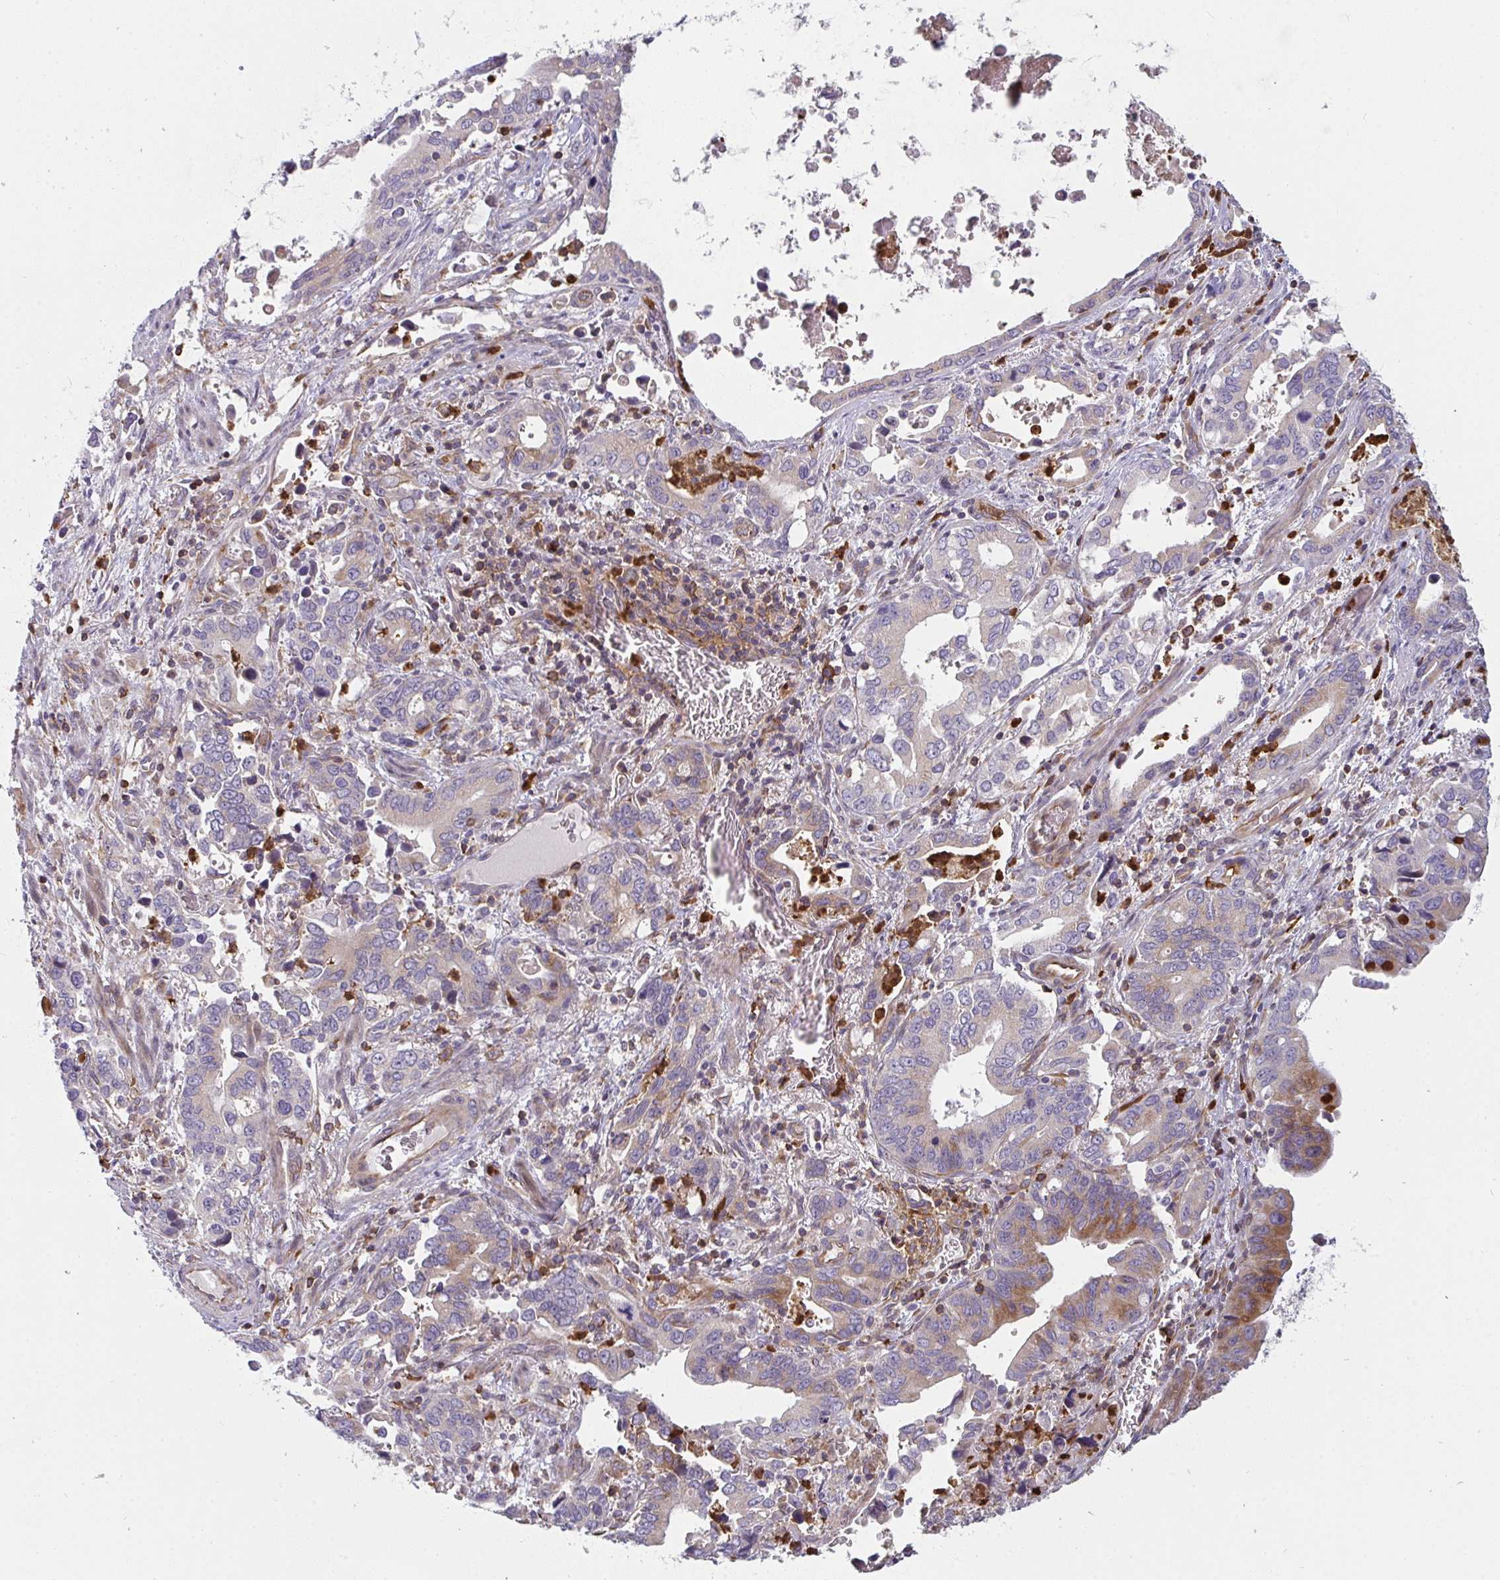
{"staining": {"intensity": "moderate", "quantity": "<25%", "location": "cytoplasmic/membranous"}, "tissue": "stomach cancer", "cell_type": "Tumor cells", "image_type": "cancer", "snomed": [{"axis": "morphology", "description": "Adenocarcinoma, NOS"}, {"axis": "topography", "description": "Stomach, upper"}], "caption": "Immunohistochemistry of adenocarcinoma (stomach) shows low levels of moderate cytoplasmic/membranous expression in approximately <25% of tumor cells. The staining was performed using DAB (3,3'-diaminobenzidine) to visualize the protein expression in brown, while the nuclei were stained in blue with hematoxylin (Magnification: 20x).", "gene": "CSF3R", "patient": {"sex": "male", "age": 74}}